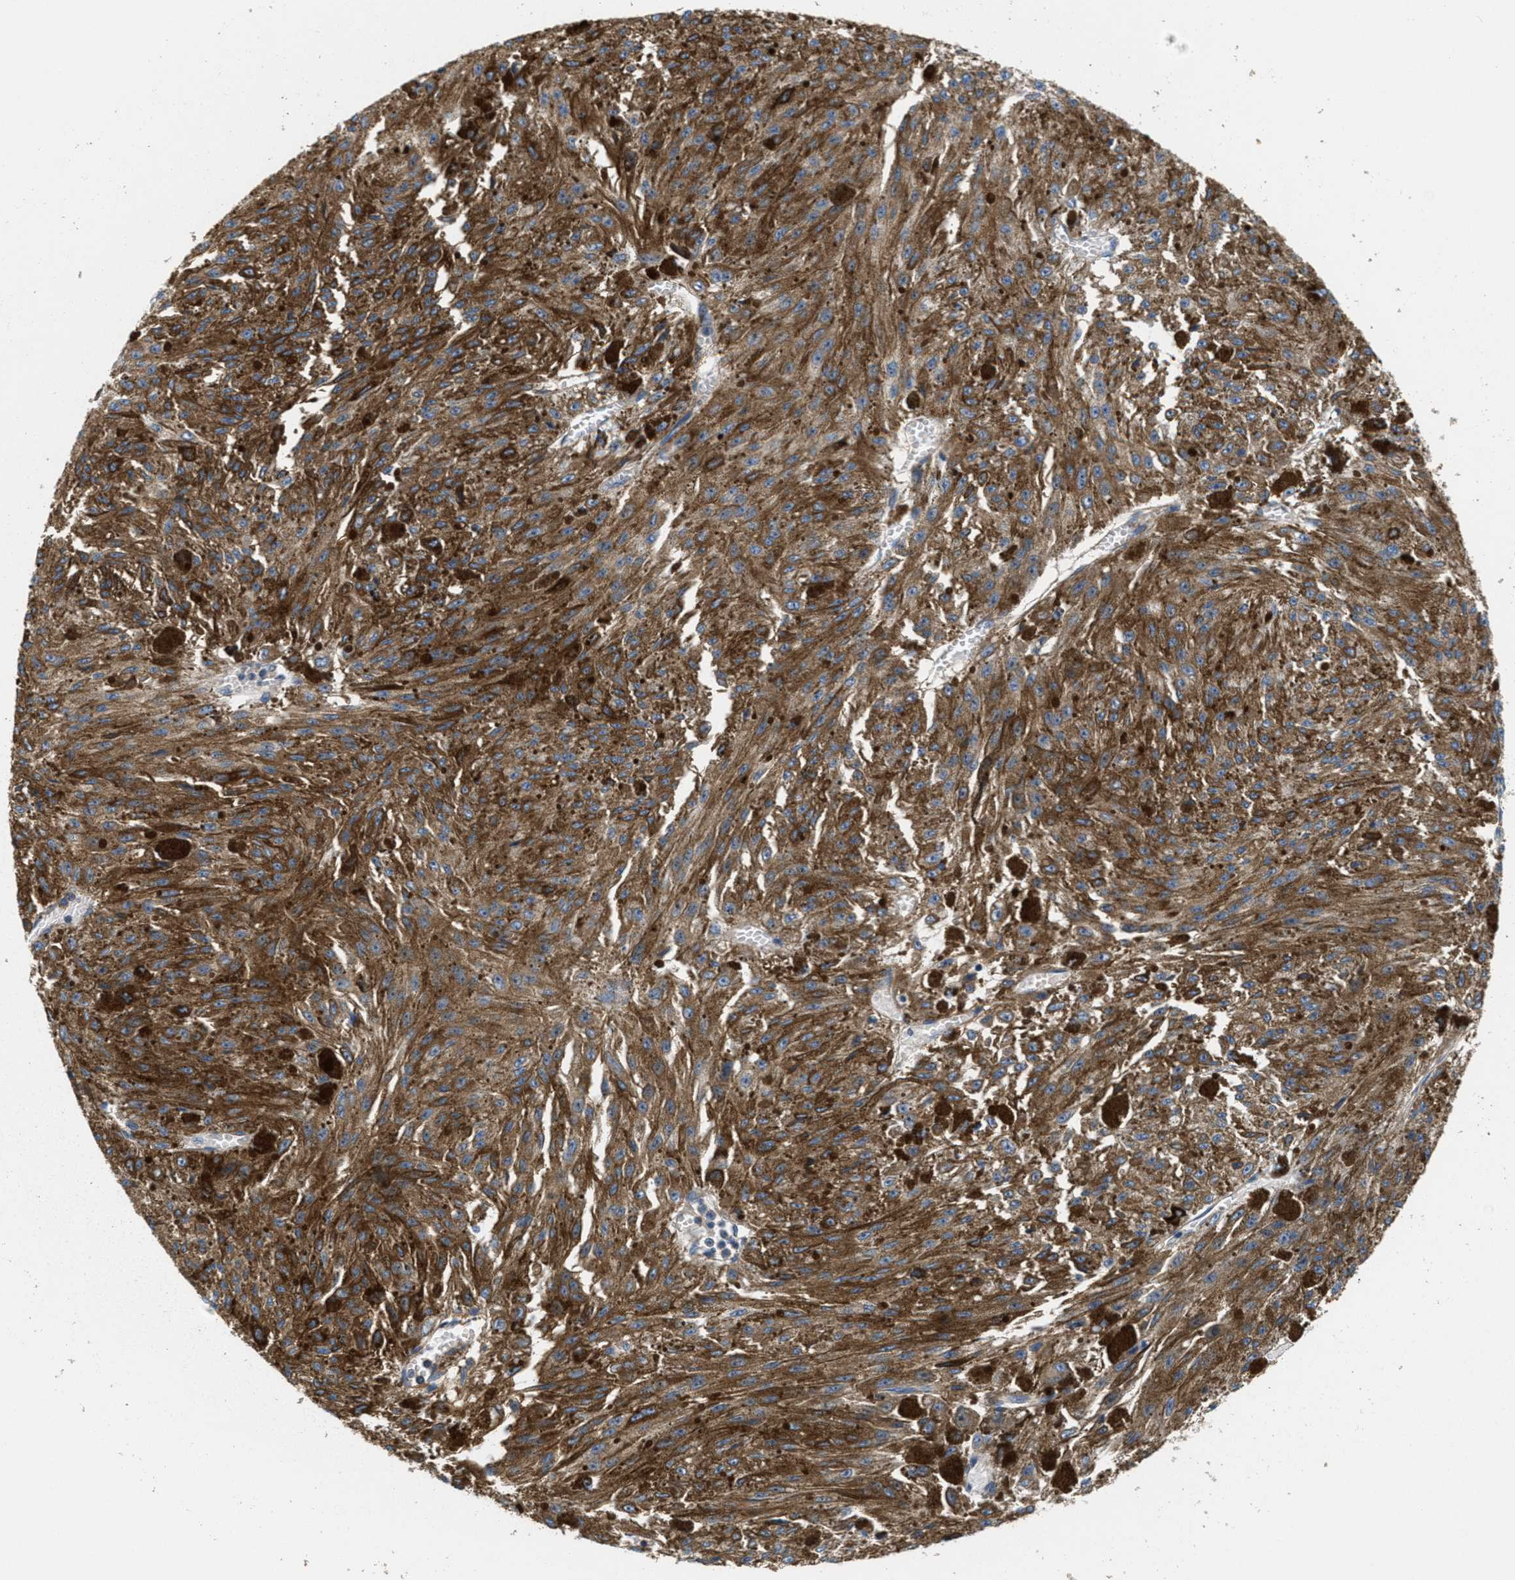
{"staining": {"intensity": "moderate", "quantity": ">75%", "location": "cytoplasmic/membranous"}, "tissue": "melanoma", "cell_type": "Tumor cells", "image_type": "cancer", "snomed": [{"axis": "morphology", "description": "Malignant melanoma, NOS"}, {"axis": "topography", "description": "Other"}], "caption": "An immunohistochemistry (IHC) micrograph of neoplastic tissue is shown. Protein staining in brown shows moderate cytoplasmic/membranous positivity in melanoma within tumor cells.", "gene": "GALK1", "patient": {"sex": "male", "age": 79}}